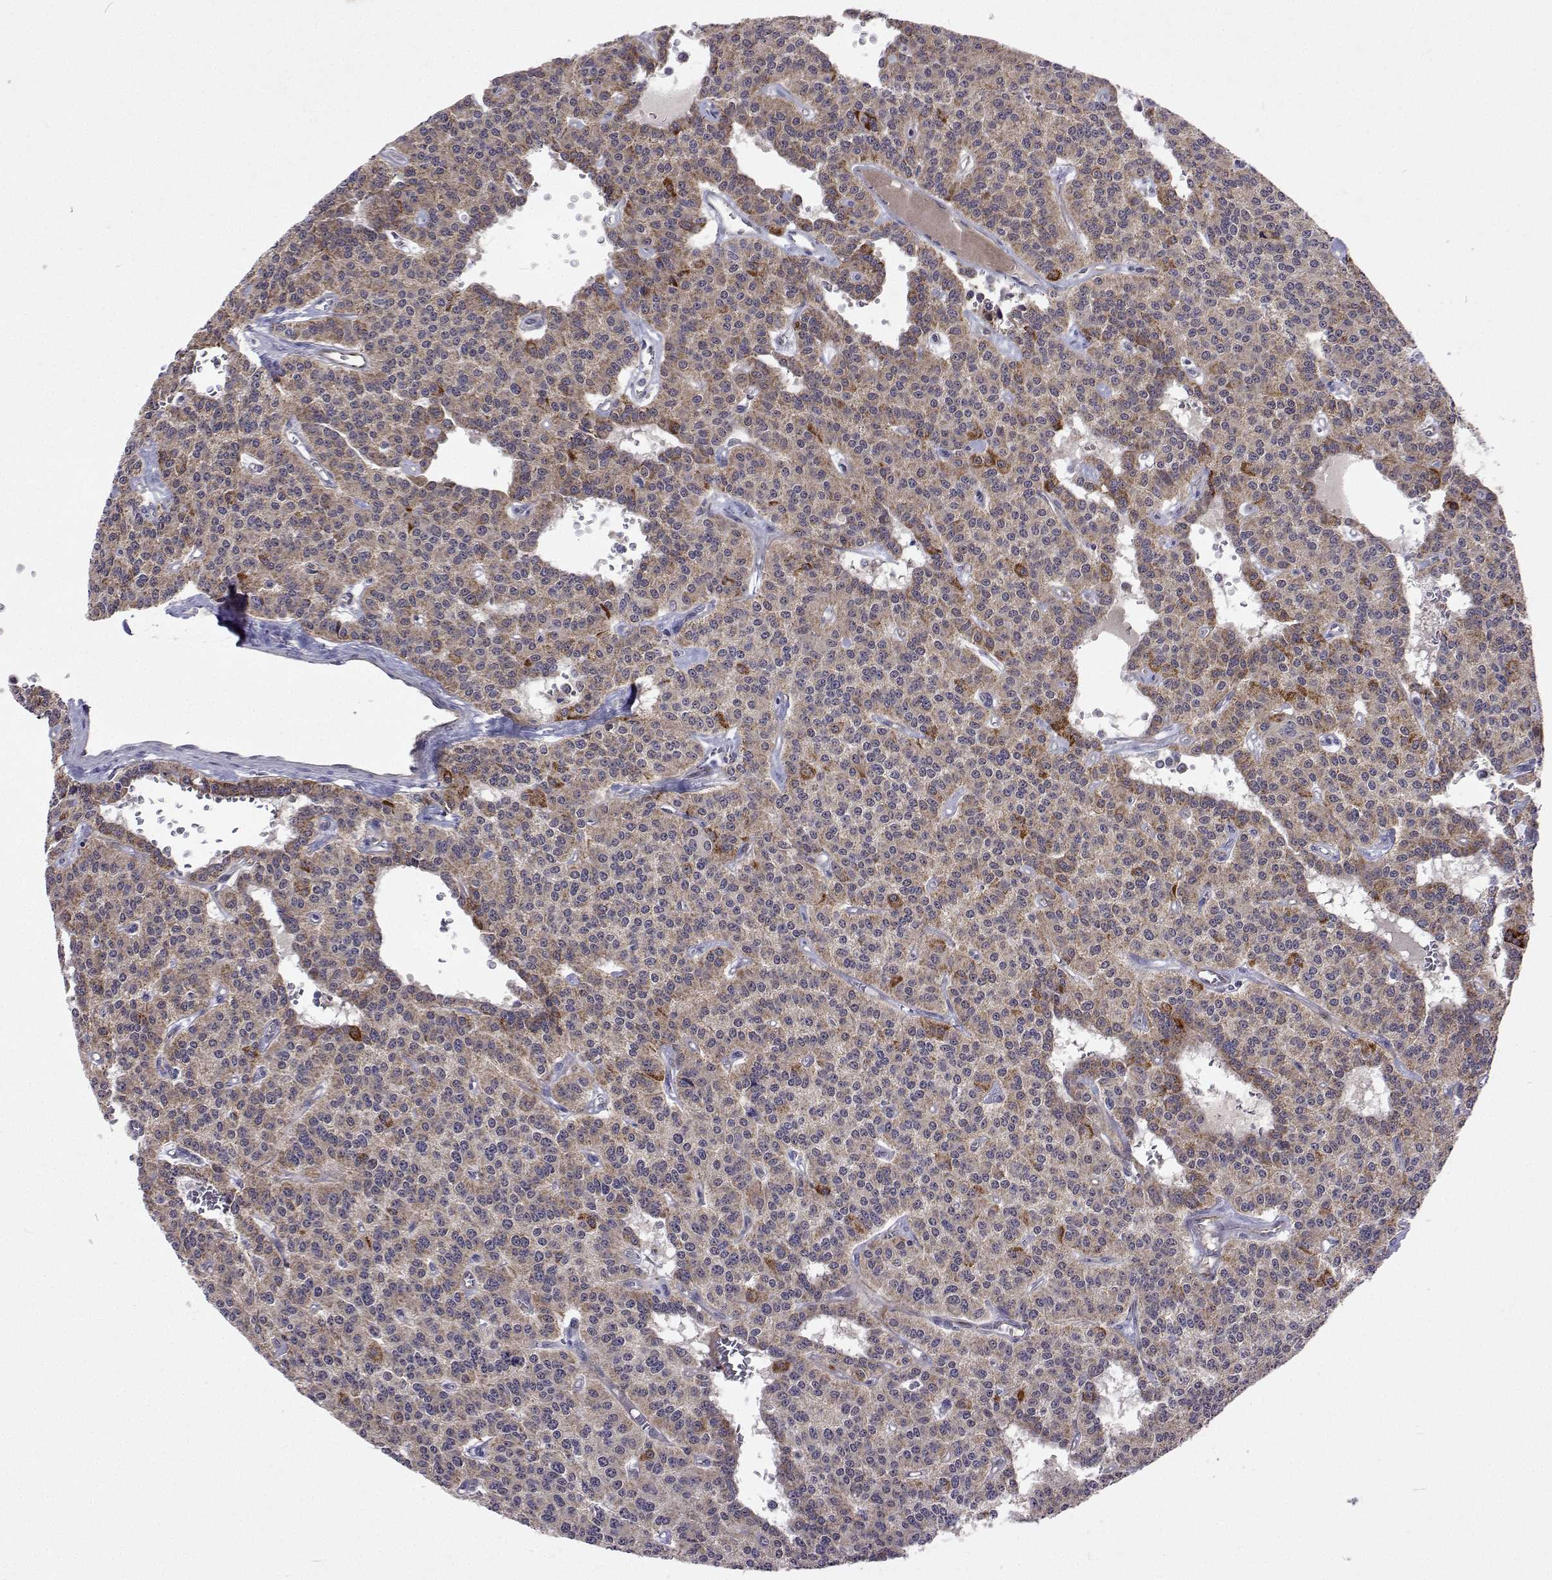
{"staining": {"intensity": "weak", "quantity": "25%-75%", "location": "cytoplasmic/membranous"}, "tissue": "carcinoid", "cell_type": "Tumor cells", "image_type": "cancer", "snomed": [{"axis": "morphology", "description": "Carcinoid, malignant, NOS"}, {"axis": "topography", "description": "Lung"}], "caption": "Malignant carcinoid stained with DAB immunohistochemistry displays low levels of weak cytoplasmic/membranous expression in about 25%-75% of tumor cells.", "gene": "DHTKD1", "patient": {"sex": "female", "age": 71}}